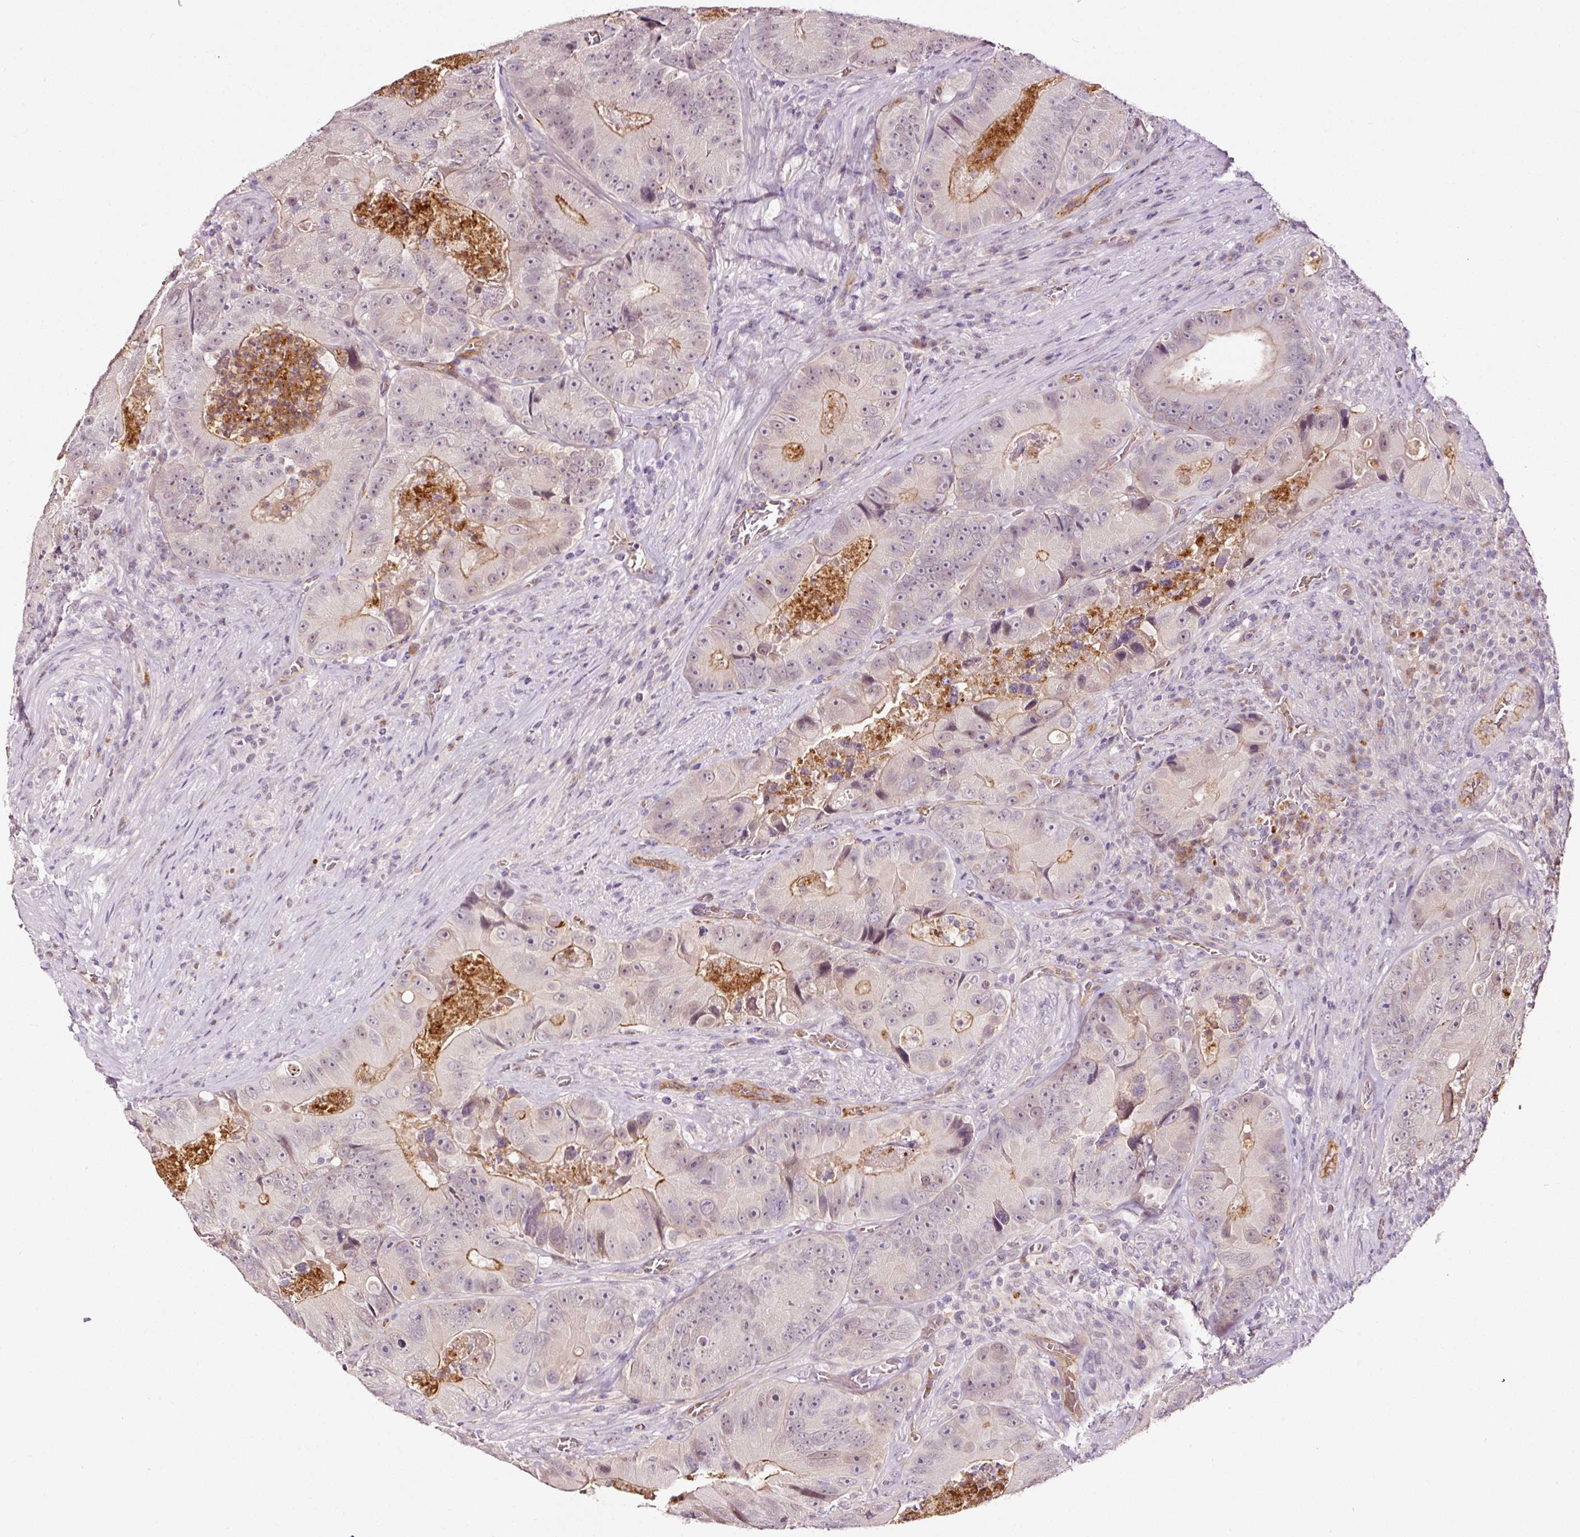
{"staining": {"intensity": "negative", "quantity": "none", "location": "none"}, "tissue": "colorectal cancer", "cell_type": "Tumor cells", "image_type": "cancer", "snomed": [{"axis": "morphology", "description": "Adenocarcinoma, NOS"}, {"axis": "topography", "description": "Colon"}], "caption": "An IHC photomicrograph of colorectal cancer (adenocarcinoma) is shown. There is no staining in tumor cells of colorectal cancer (adenocarcinoma). (DAB (3,3'-diaminobenzidine) immunohistochemistry (IHC) visualized using brightfield microscopy, high magnification).", "gene": "ABCB4", "patient": {"sex": "female", "age": 86}}